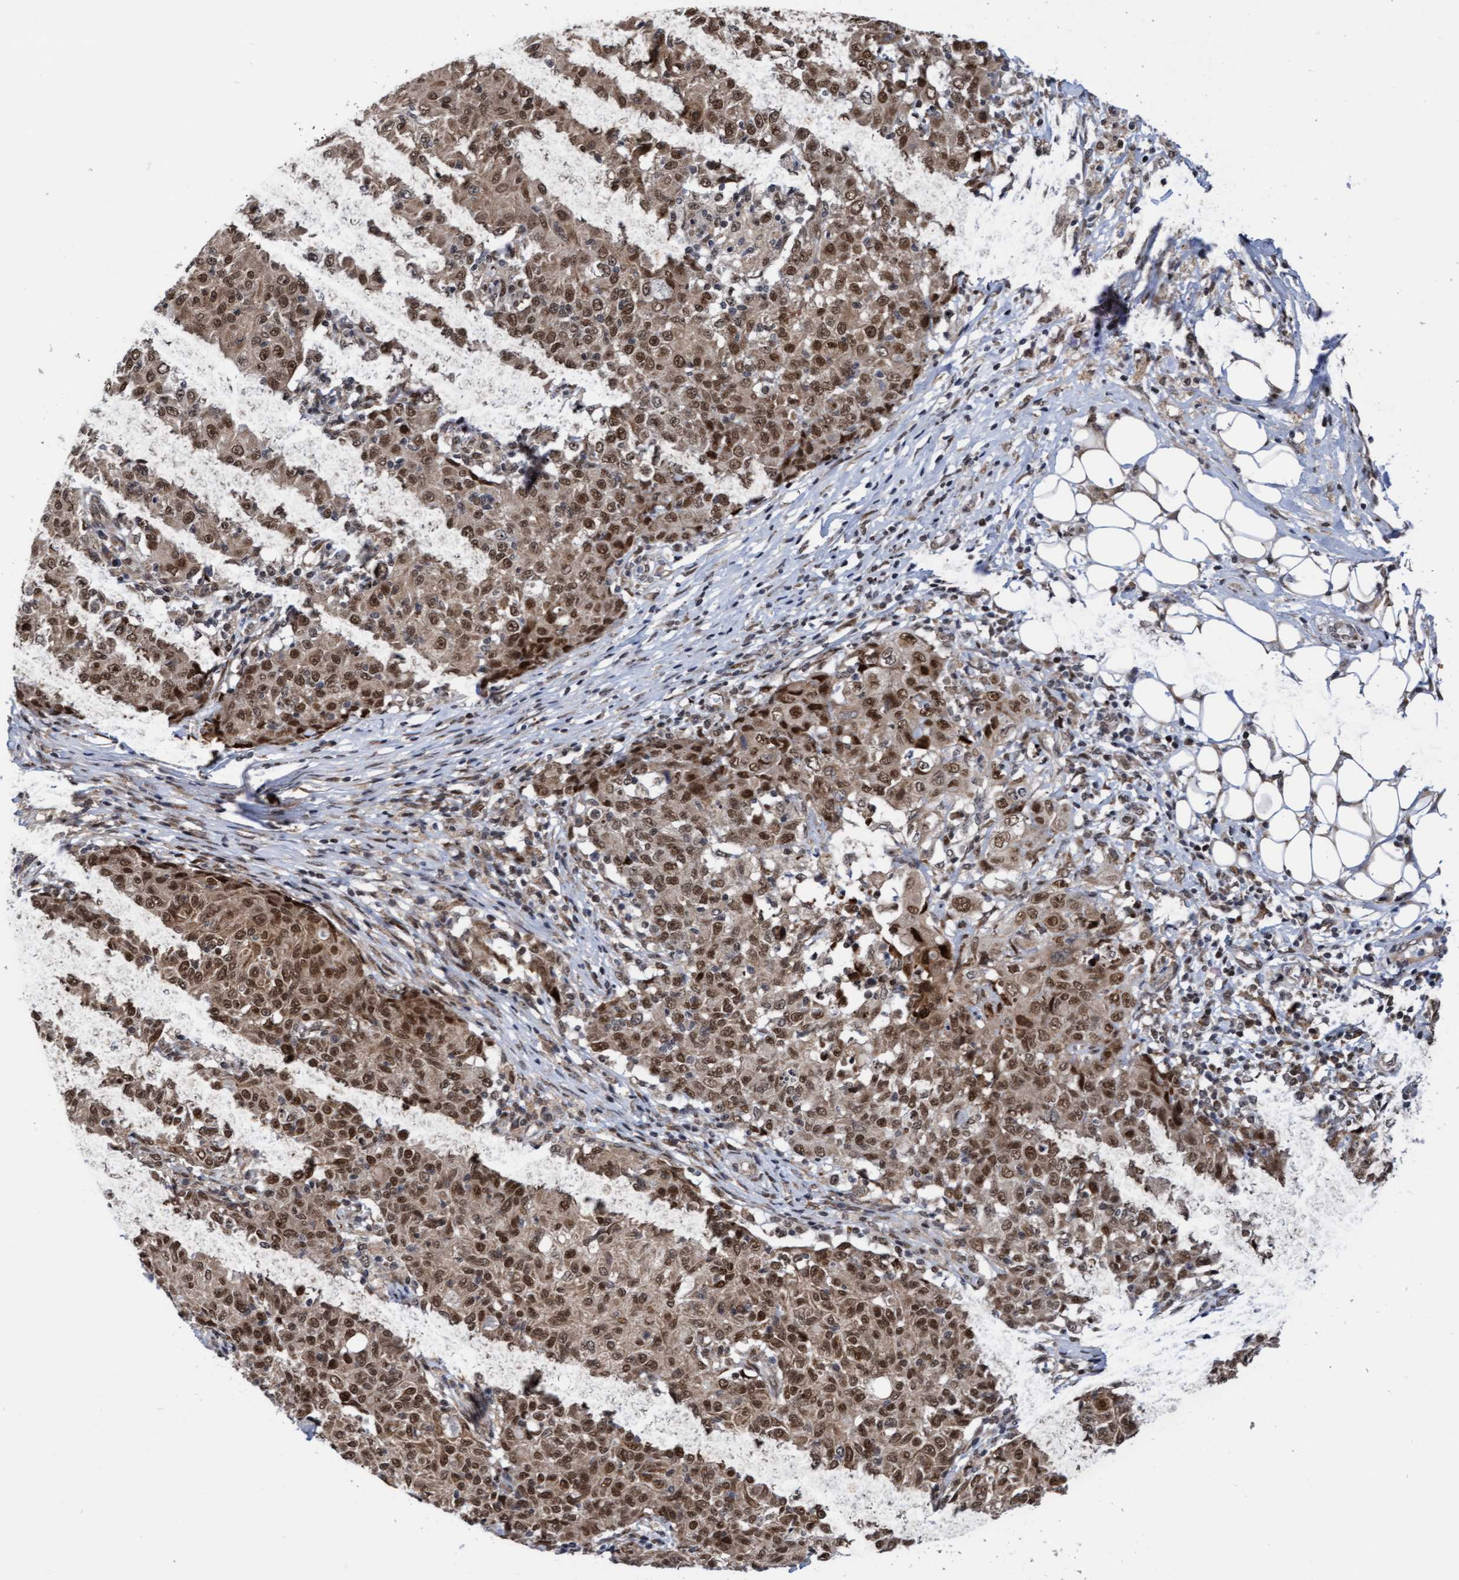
{"staining": {"intensity": "moderate", "quantity": ">75%", "location": "cytoplasmic/membranous,nuclear"}, "tissue": "ovarian cancer", "cell_type": "Tumor cells", "image_type": "cancer", "snomed": [{"axis": "morphology", "description": "Carcinoma, endometroid"}, {"axis": "topography", "description": "Ovary"}], "caption": "Tumor cells demonstrate medium levels of moderate cytoplasmic/membranous and nuclear staining in approximately >75% of cells in human ovarian endometroid carcinoma.", "gene": "TANC2", "patient": {"sex": "female", "age": 42}}